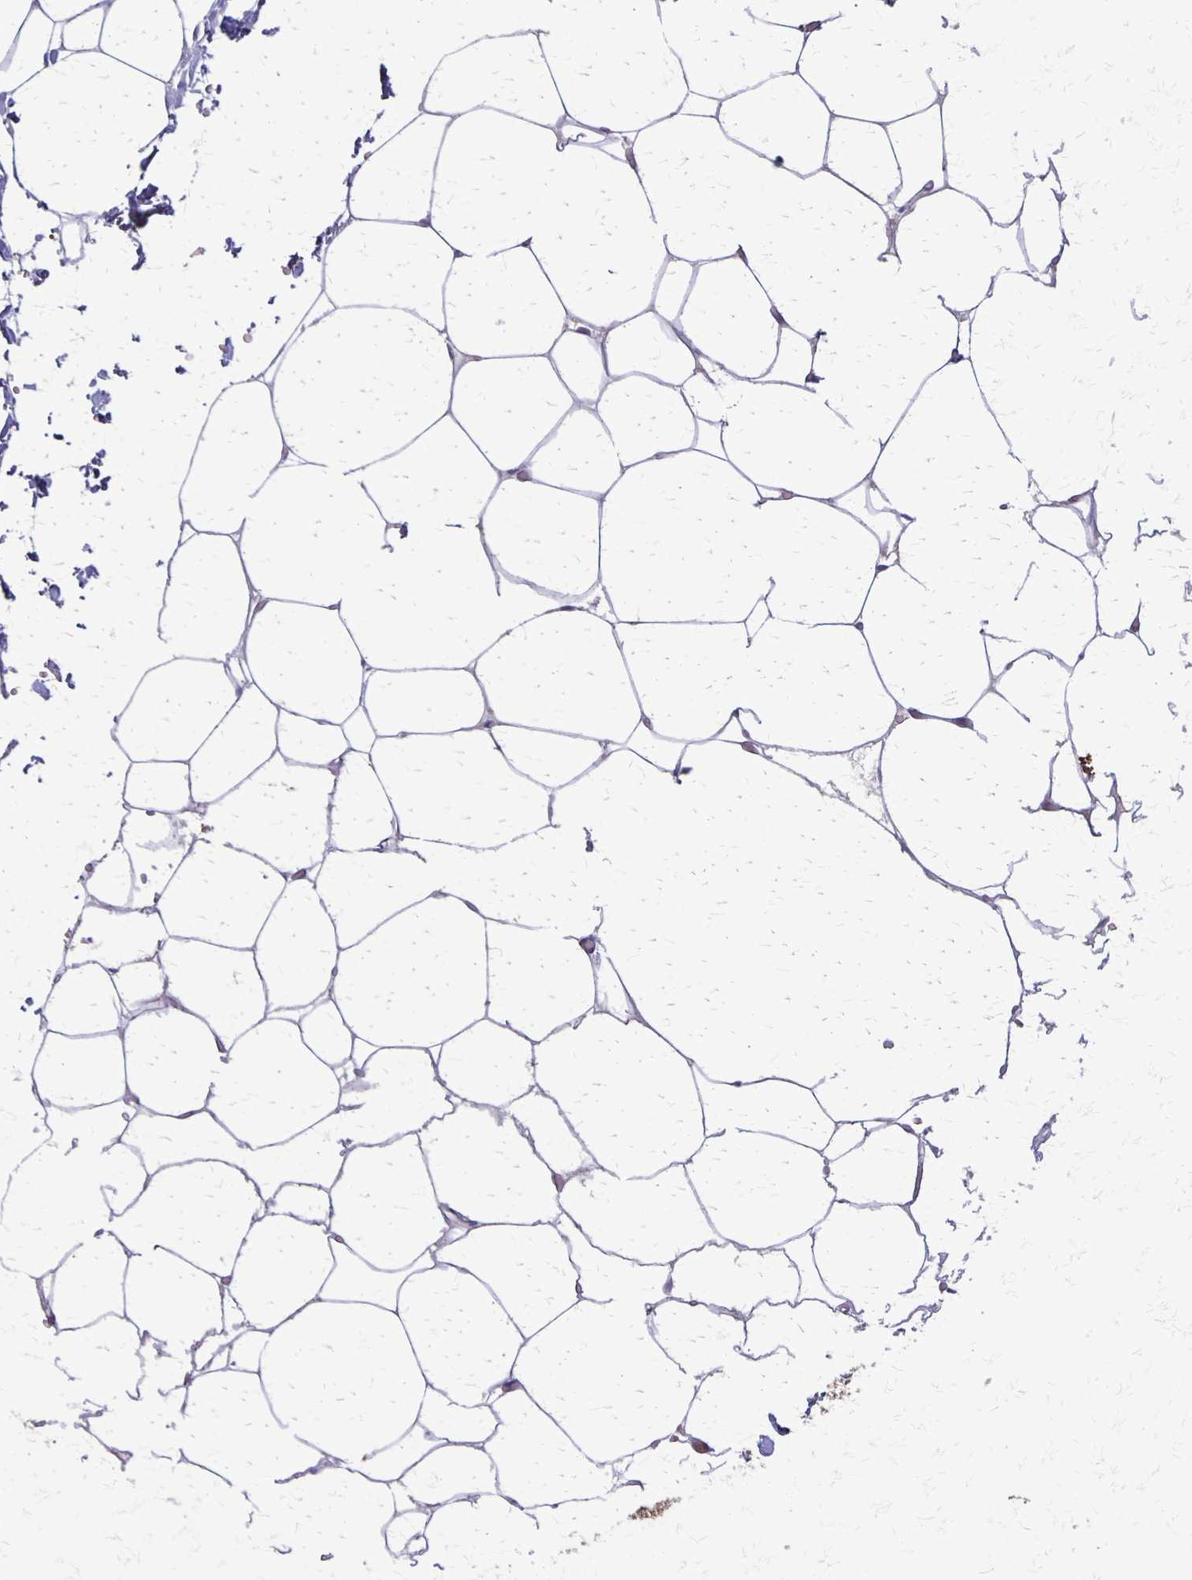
{"staining": {"intensity": "weak", "quantity": "25%-75%", "location": "cytoplasmic/membranous"}, "tissue": "adipose tissue", "cell_type": "Adipocytes", "image_type": "normal", "snomed": [{"axis": "morphology", "description": "Normal tissue, NOS"}, {"axis": "topography", "description": "Adipose tissue"}, {"axis": "topography", "description": "Vascular tissue"}, {"axis": "topography", "description": "Rectum"}, {"axis": "topography", "description": "Peripheral nerve tissue"}], "caption": "Protein expression analysis of normal human adipose tissue reveals weak cytoplasmic/membranous positivity in about 25%-75% of adipocytes. Using DAB (brown) and hematoxylin (blue) stains, captured at high magnification using brightfield microscopy.", "gene": "SEPTIN5", "patient": {"sex": "female", "age": 69}}